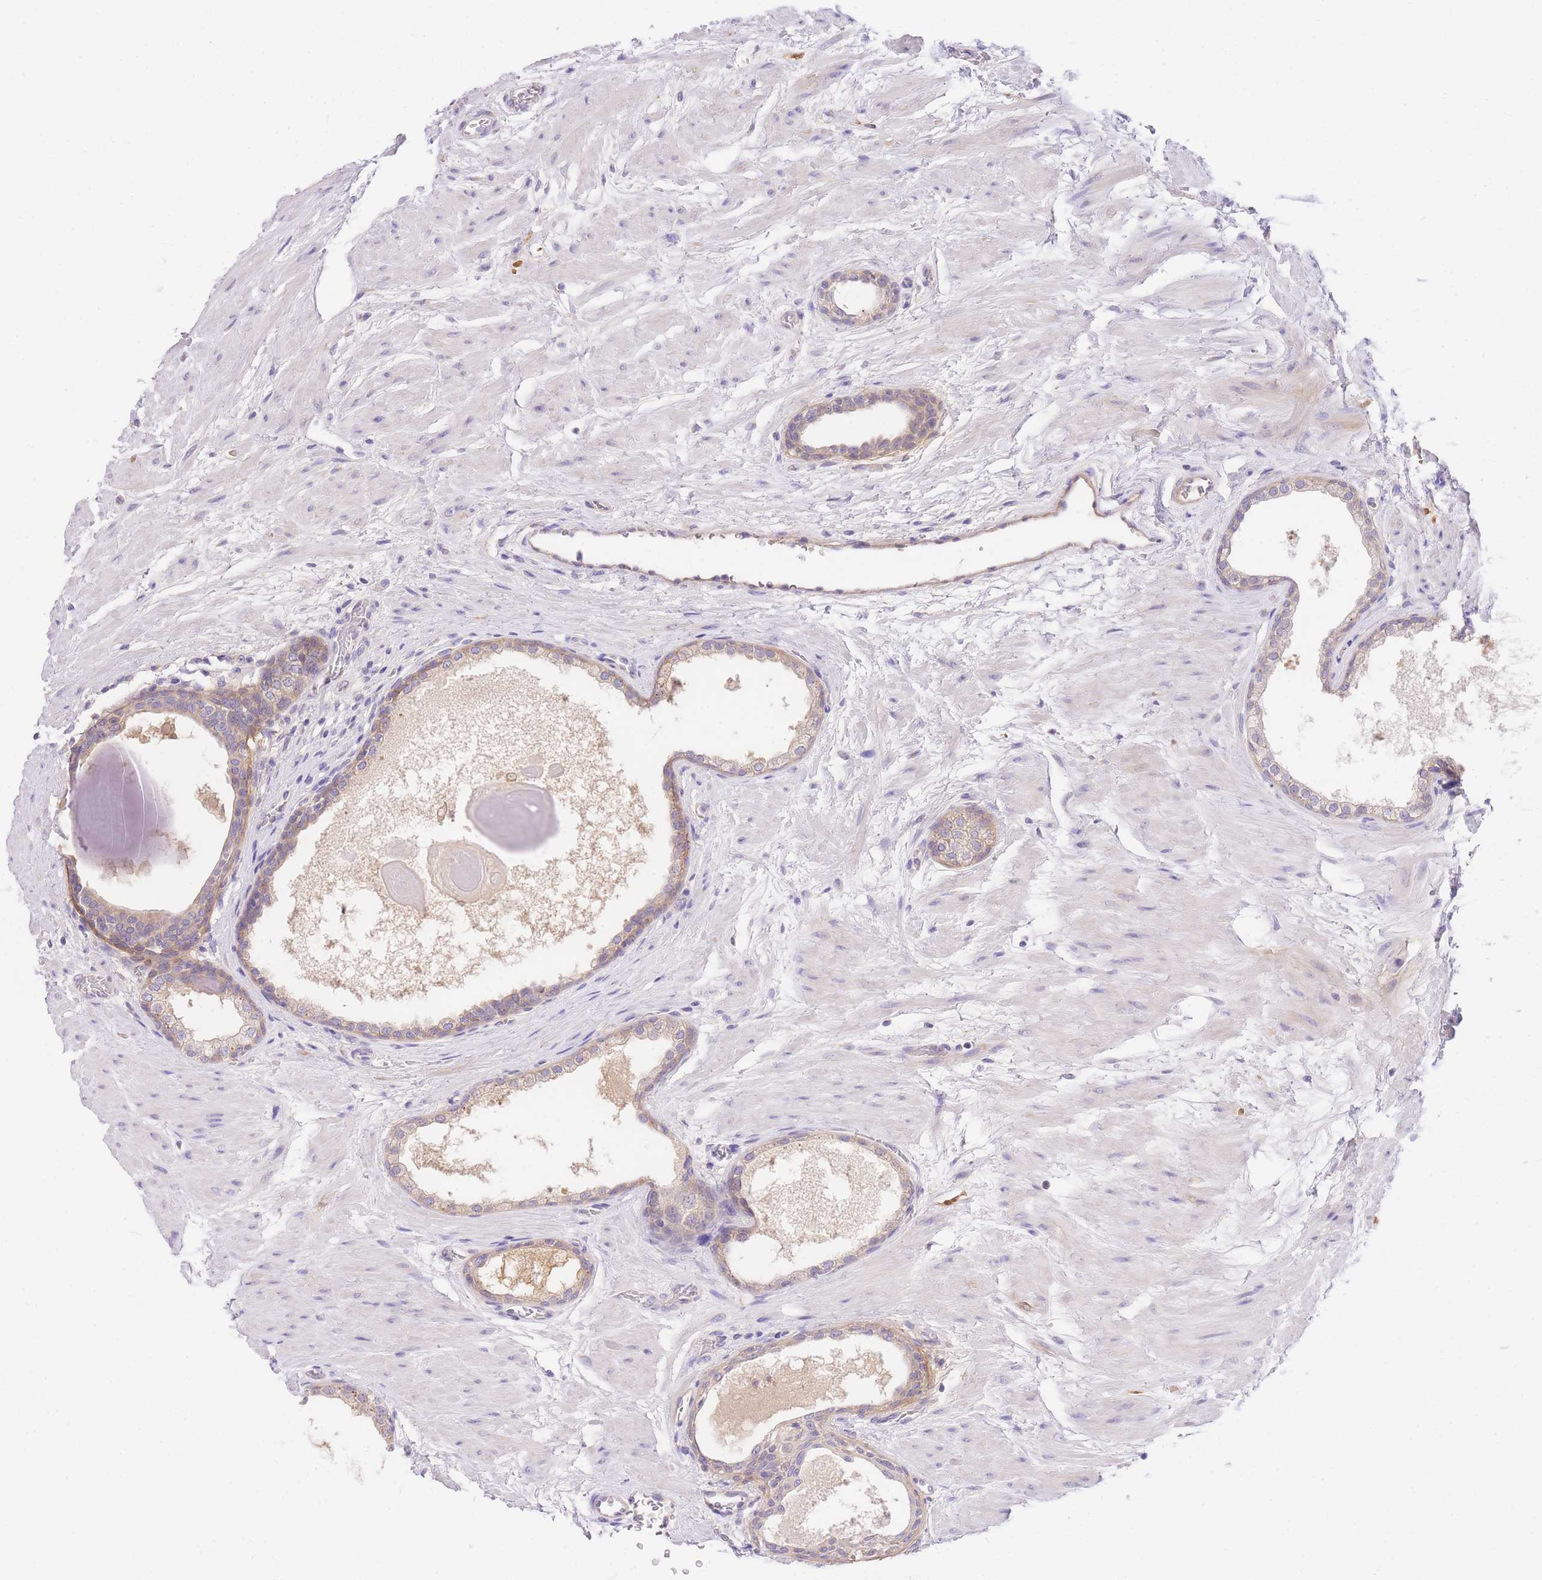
{"staining": {"intensity": "moderate", "quantity": "<25%", "location": "cytoplasmic/membranous"}, "tissue": "prostate", "cell_type": "Glandular cells", "image_type": "normal", "snomed": [{"axis": "morphology", "description": "Normal tissue, NOS"}, {"axis": "topography", "description": "Prostate"}], "caption": "Prostate stained with immunohistochemistry shows moderate cytoplasmic/membranous expression in approximately <25% of glandular cells. (IHC, brightfield microscopy, high magnification).", "gene": "LIPH", "patient": {"sex": "male", "age": 48}}